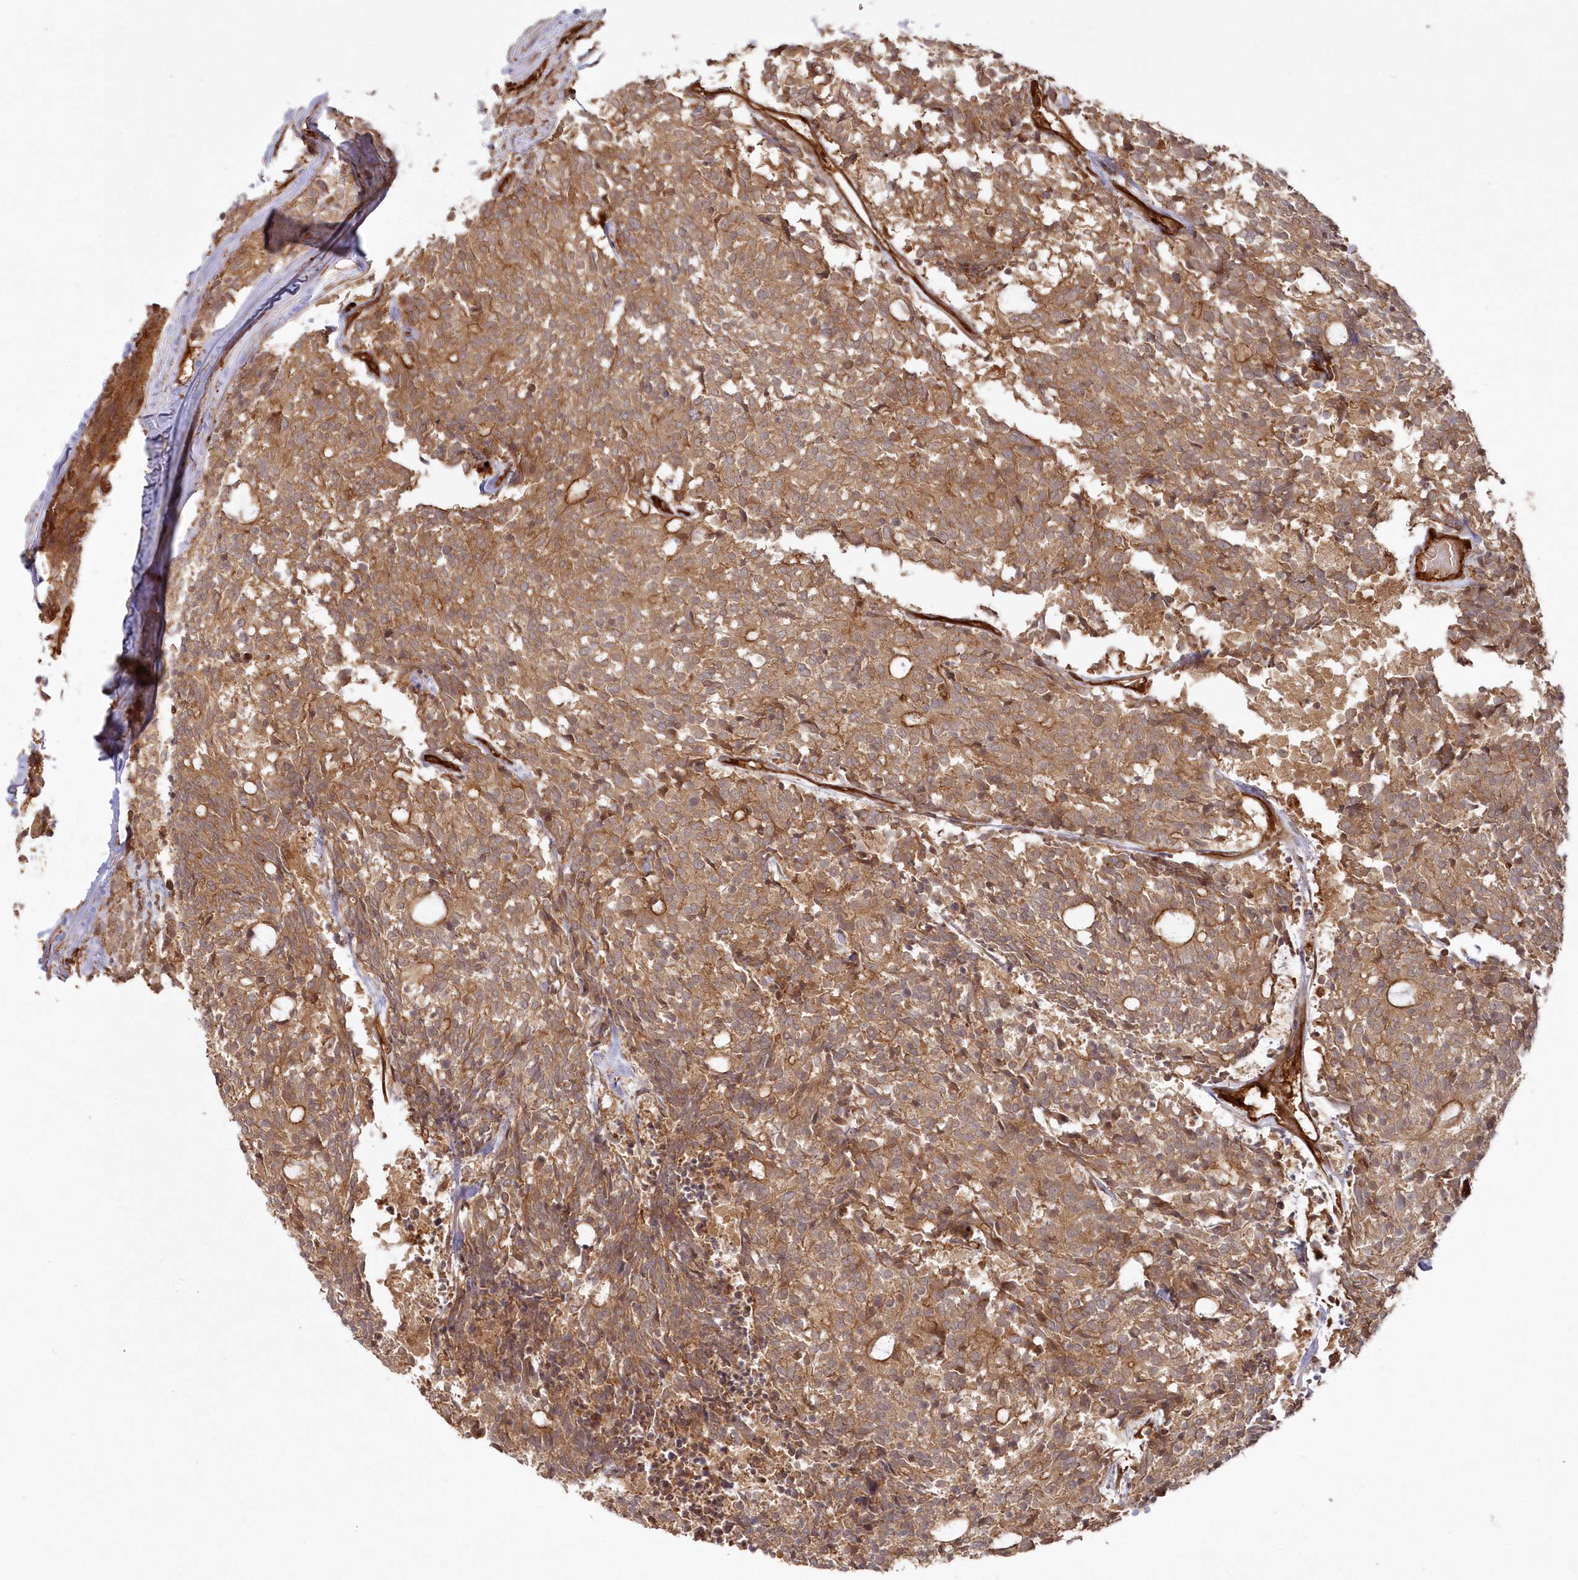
{"staining": {"intensity": "moderate", "quantity": ">75%", "location": "cytoplasmic/membranous"}, "tissue": "carcinoid", "cell_type": "Tumor cells", "image_type": "cancer", "snomed": [{"axis": "morphology", "description": "Carcinoid, malignant, NOS"}, {"axis": "topography", "description": "Pancreas"}], "caption": "An image of human carcinoid (malignant) stained for a protein reveals moderate cytoplasmic/membranous brown staining in tumor cells.", "gene": "RGCC", "patient": {"sex": "female", "age": 54}}